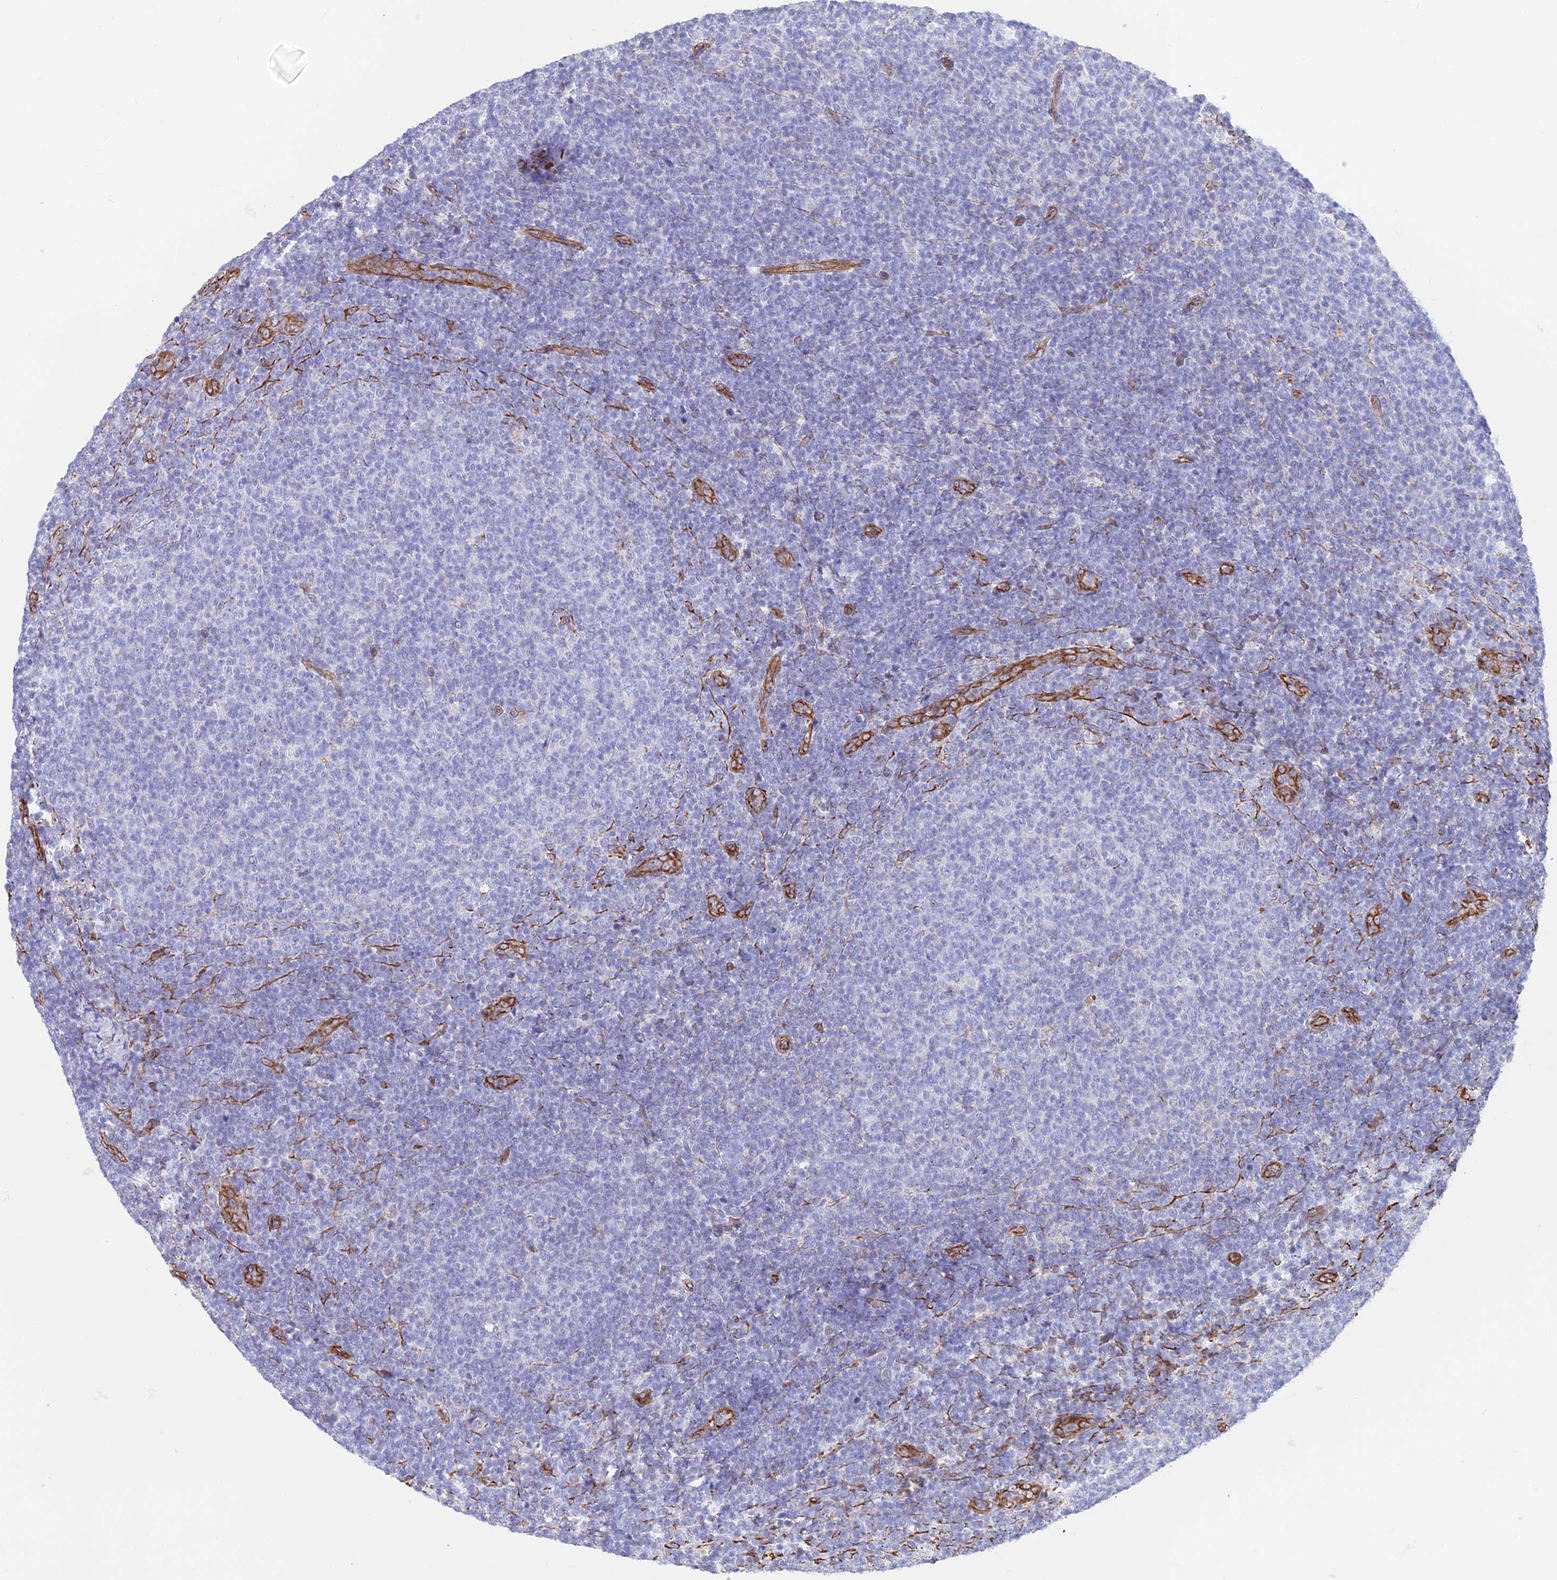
{"staining": {"intensity": "negative", "quantity": "none", "location": "none"}, "tissue": "lymphoma", "cell_type": "Tumor cells", "image_type": "cancer", "snomed": [{"axis": "morphology", "description": "Malignant lymphoma, non-Hodgkin's type, Low grade"}, {"axis": "topography", "description": "Lymph node"}], "caption": "A high-resolution micrograph shows IHC staining of malignant lymphoma, non-Hodgkin's type (low-grade), which reveals no significant expression in tumor cells.", "gene": "ZNF652", "patient": {"sex": "male", "age": 66}}